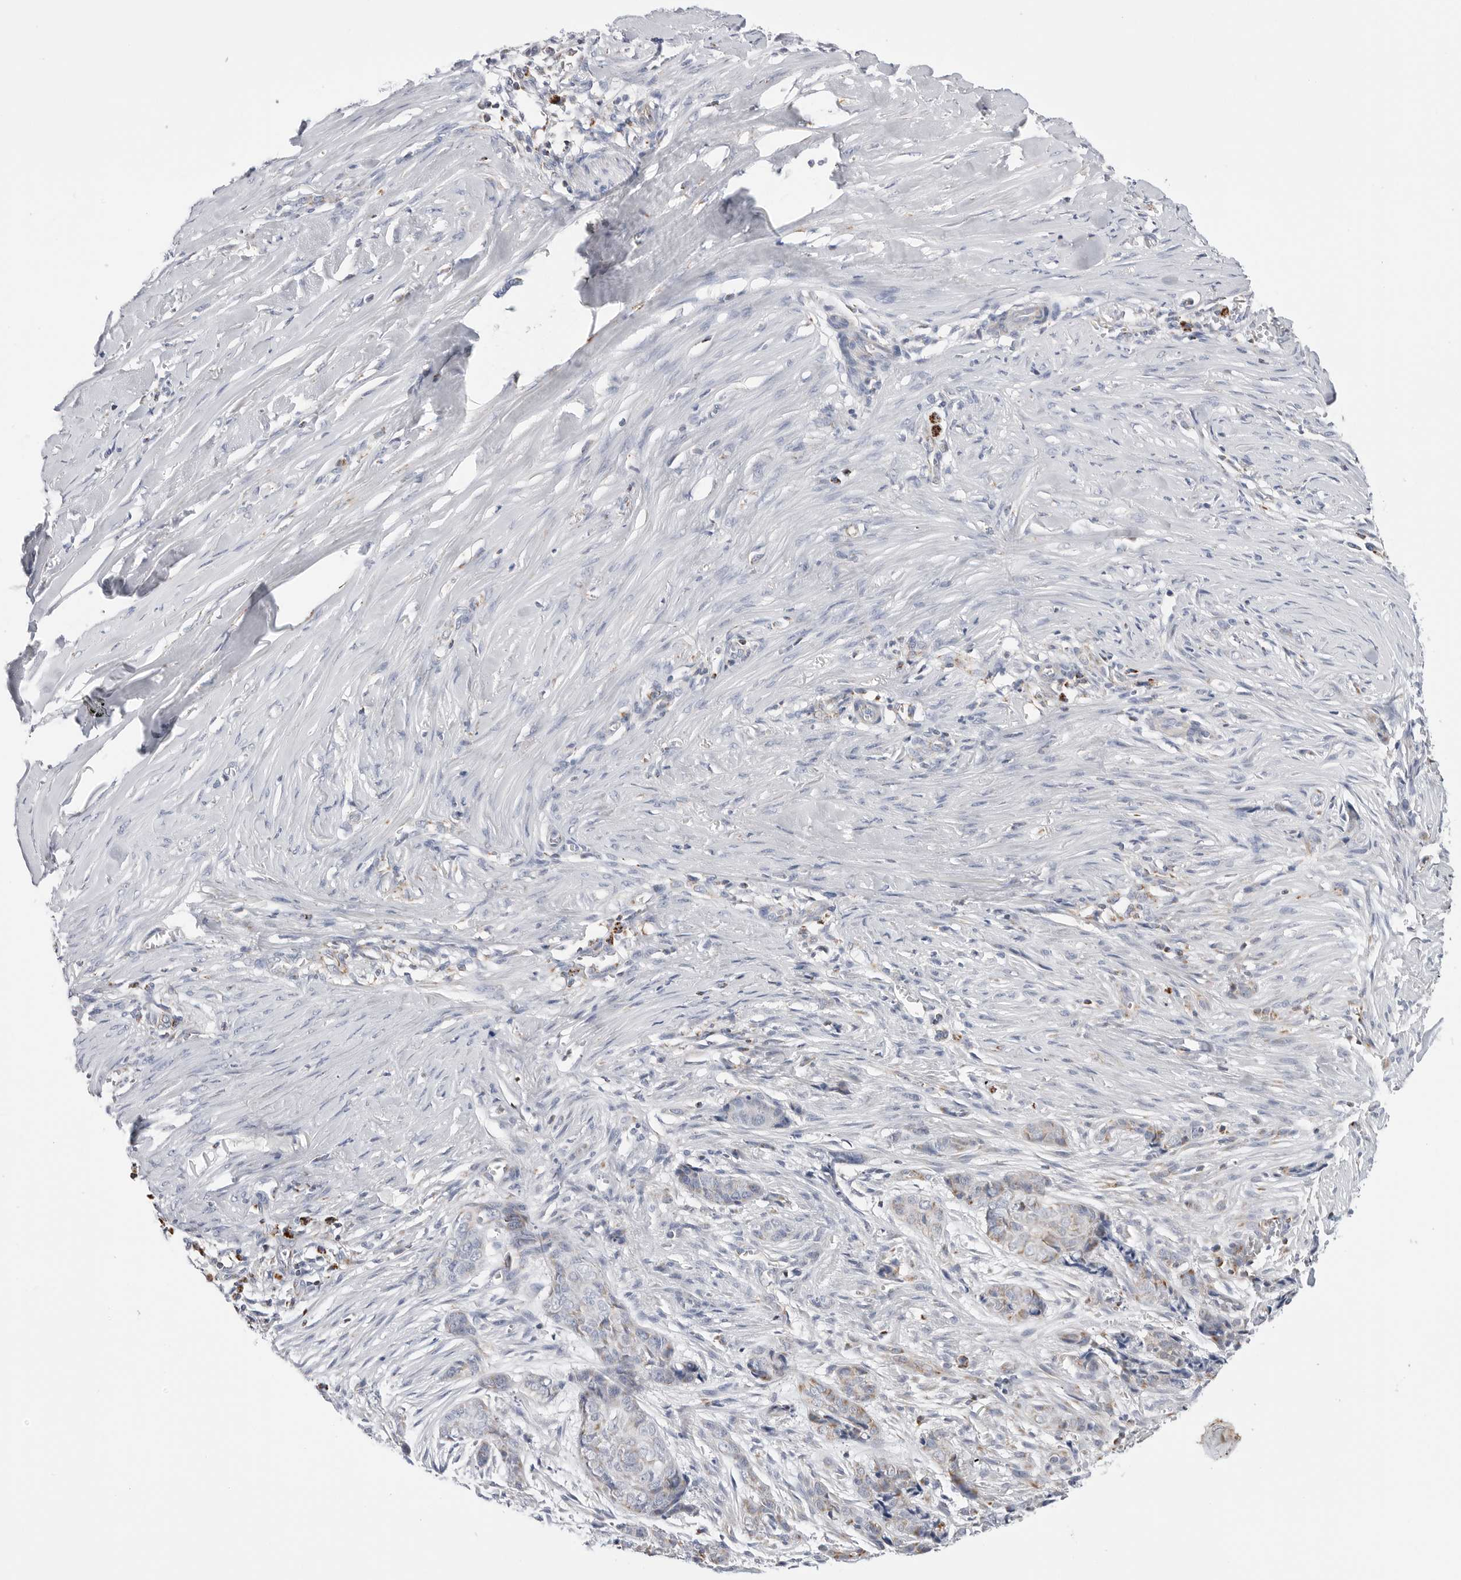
{"staining": {"intensity": "weak", "quantity": "<25%", "location": "cytoplasmic/membranous"}, "tissue": "skin cancer", "cell_type": "Tumor cells", "image_type": "cancer", "snomed": [{"axis": "morphology", "description": "Basal cell carcinoma"}, {"axis": "topography", "description": "Skin"}], "caption": "DAB (3,3'-diaminobenzidine) immunohistochemical staining of human basal cell carcinoma (skin) shows no significant staining in tumor cells. Brightfield microscopy of immunohistochemistry (IHC) stained with DAB (3,3'-diaminobenzidine) (brown) and hematoxylin (blue), captured at high magnification.", "gene": "ATP5IF1", "patient": {"sex": "female", "age": 64}}